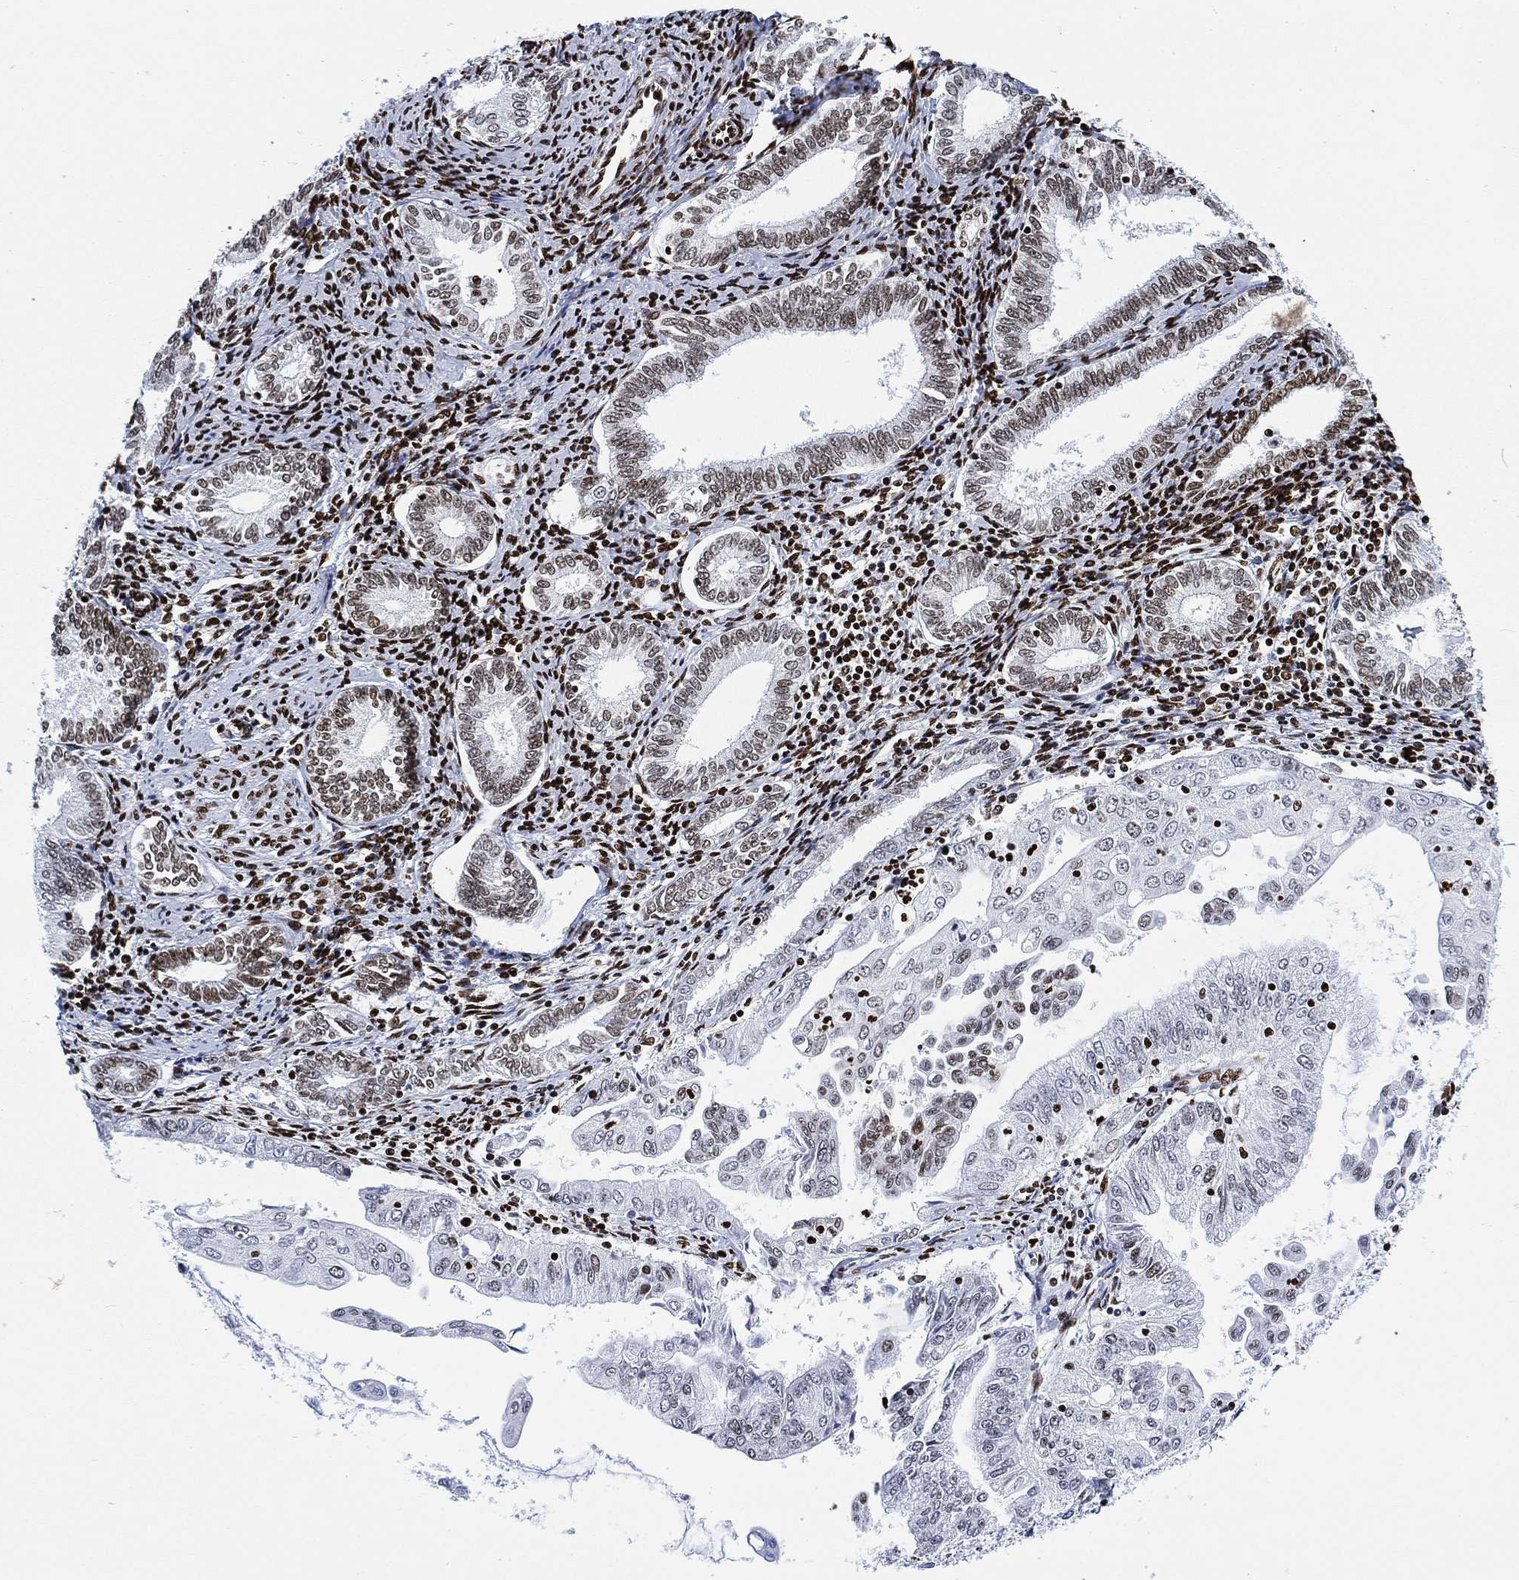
{"staining": {"intensity": "moderate", "quantity": "<25%", "location": "nuclear"}, "tissue": "endometrial cancer", "cell_type": "Tumor cells", "image_type": "cancer", "snomed": [{"axis": "morphology", "description": "Adenocarcinoma, NOS"}, {"axis": "topography", "description": "Endometrium"}], "caption": "There is low levels of moderate nuclear expression in tumor cells of endometrial cancer, as demonstrated by immunohistochemical staining (brown color).", "gene": "H1-10", "patient": {"sex": "female", "age": 56}}